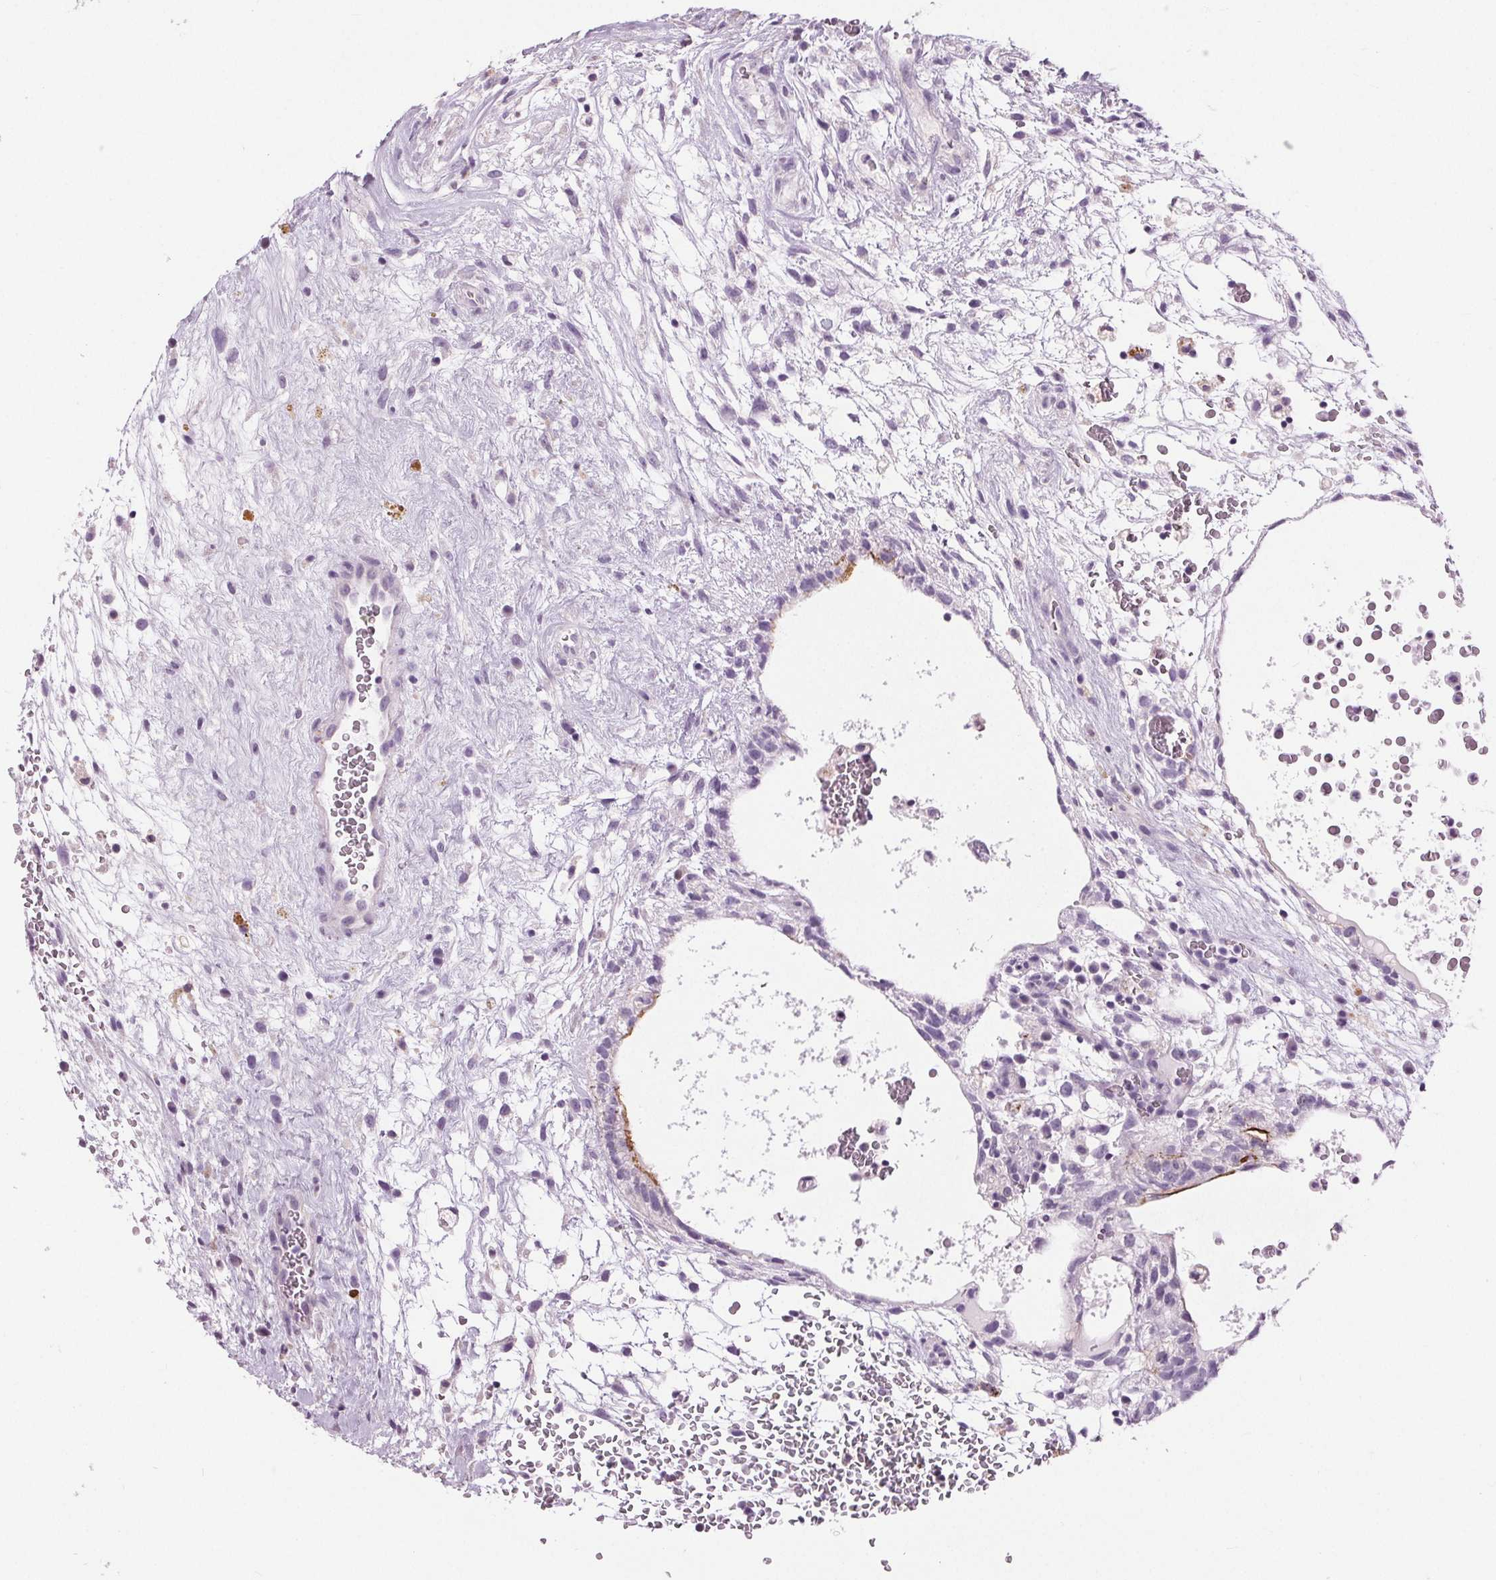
{"staining": {"intensity": "moderate", "quantity": "<25%", "location": "cytoplasmic/membranous"}, "tissue": "testis cancer", "cell_type": "Tumor cells", "image_type": "cancer", "snomed": [{"axis": "morphology", "description": "Normal tissue, NOS"}, {"axis": "morphology", "description": "Carcinoma, Embryonal, NOS"}, {"axis": "topography", "description": "Testis"}], "caption": "Immunohistochemistry of testis cancer (embryonal carcinoma) displays low levels of moderate cytoplasmic/membranous positivity in approximately <25% of tumor cells.", "gene": "MISP", "patient": {"sex": "male", "age": 32}}